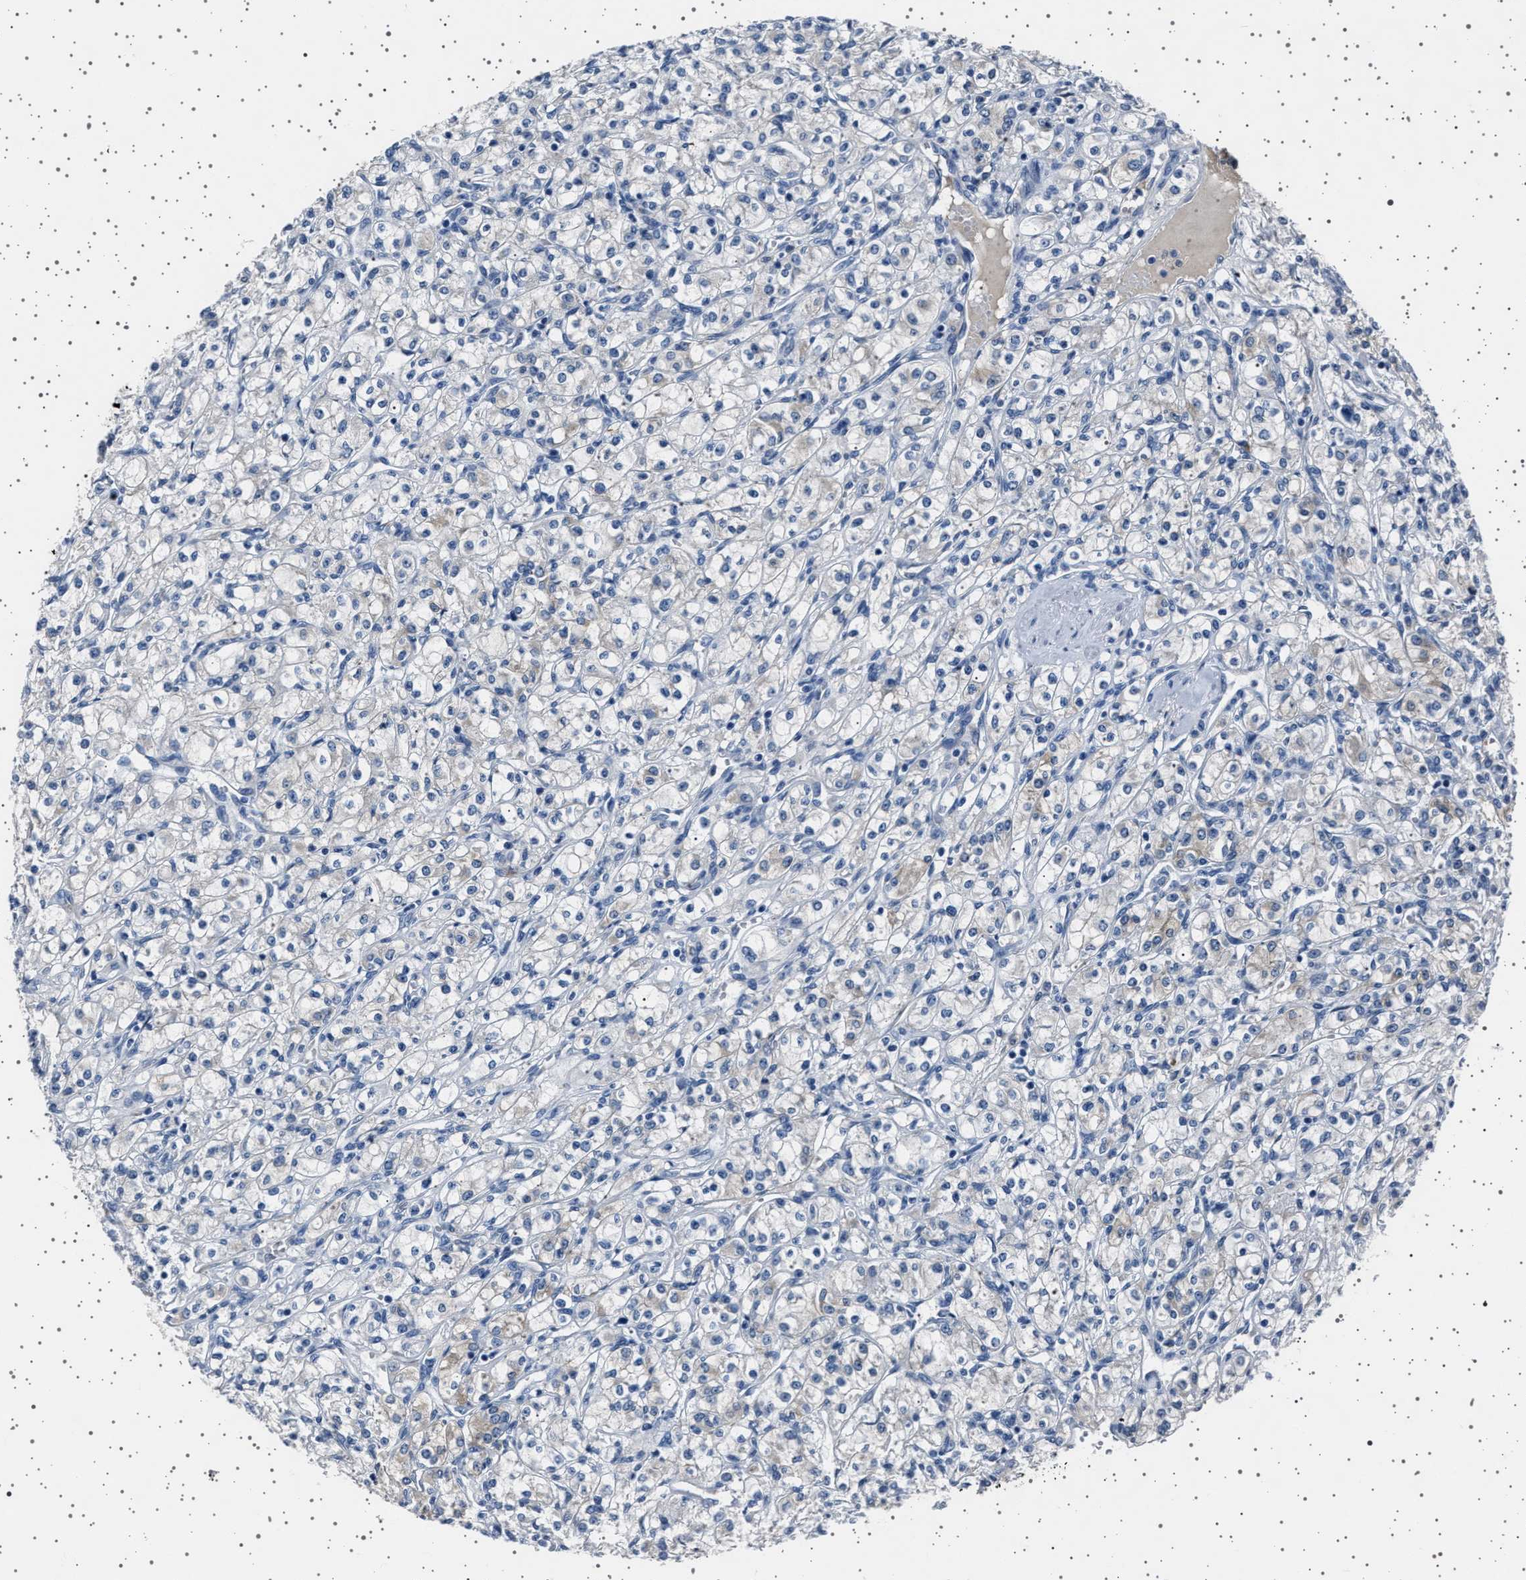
{"staining": {"intensity": "weak", "quantity": "<25%", "location": "cytoplasmic/membranous"}, "tissue": "renal cancer", "cell_type": "Tumor cells", "image_type": "cancer", "snomed": [{"axis": "morphology", "description": "Adenocarcinoma, NOS"}, {"axis": "topography", "description": "Kidney"}], "caption": "There is no significant positivity in tumor cells of renal cancer.", "gene": "FTCD", "patient": {"sex": "male", "age": 77}}